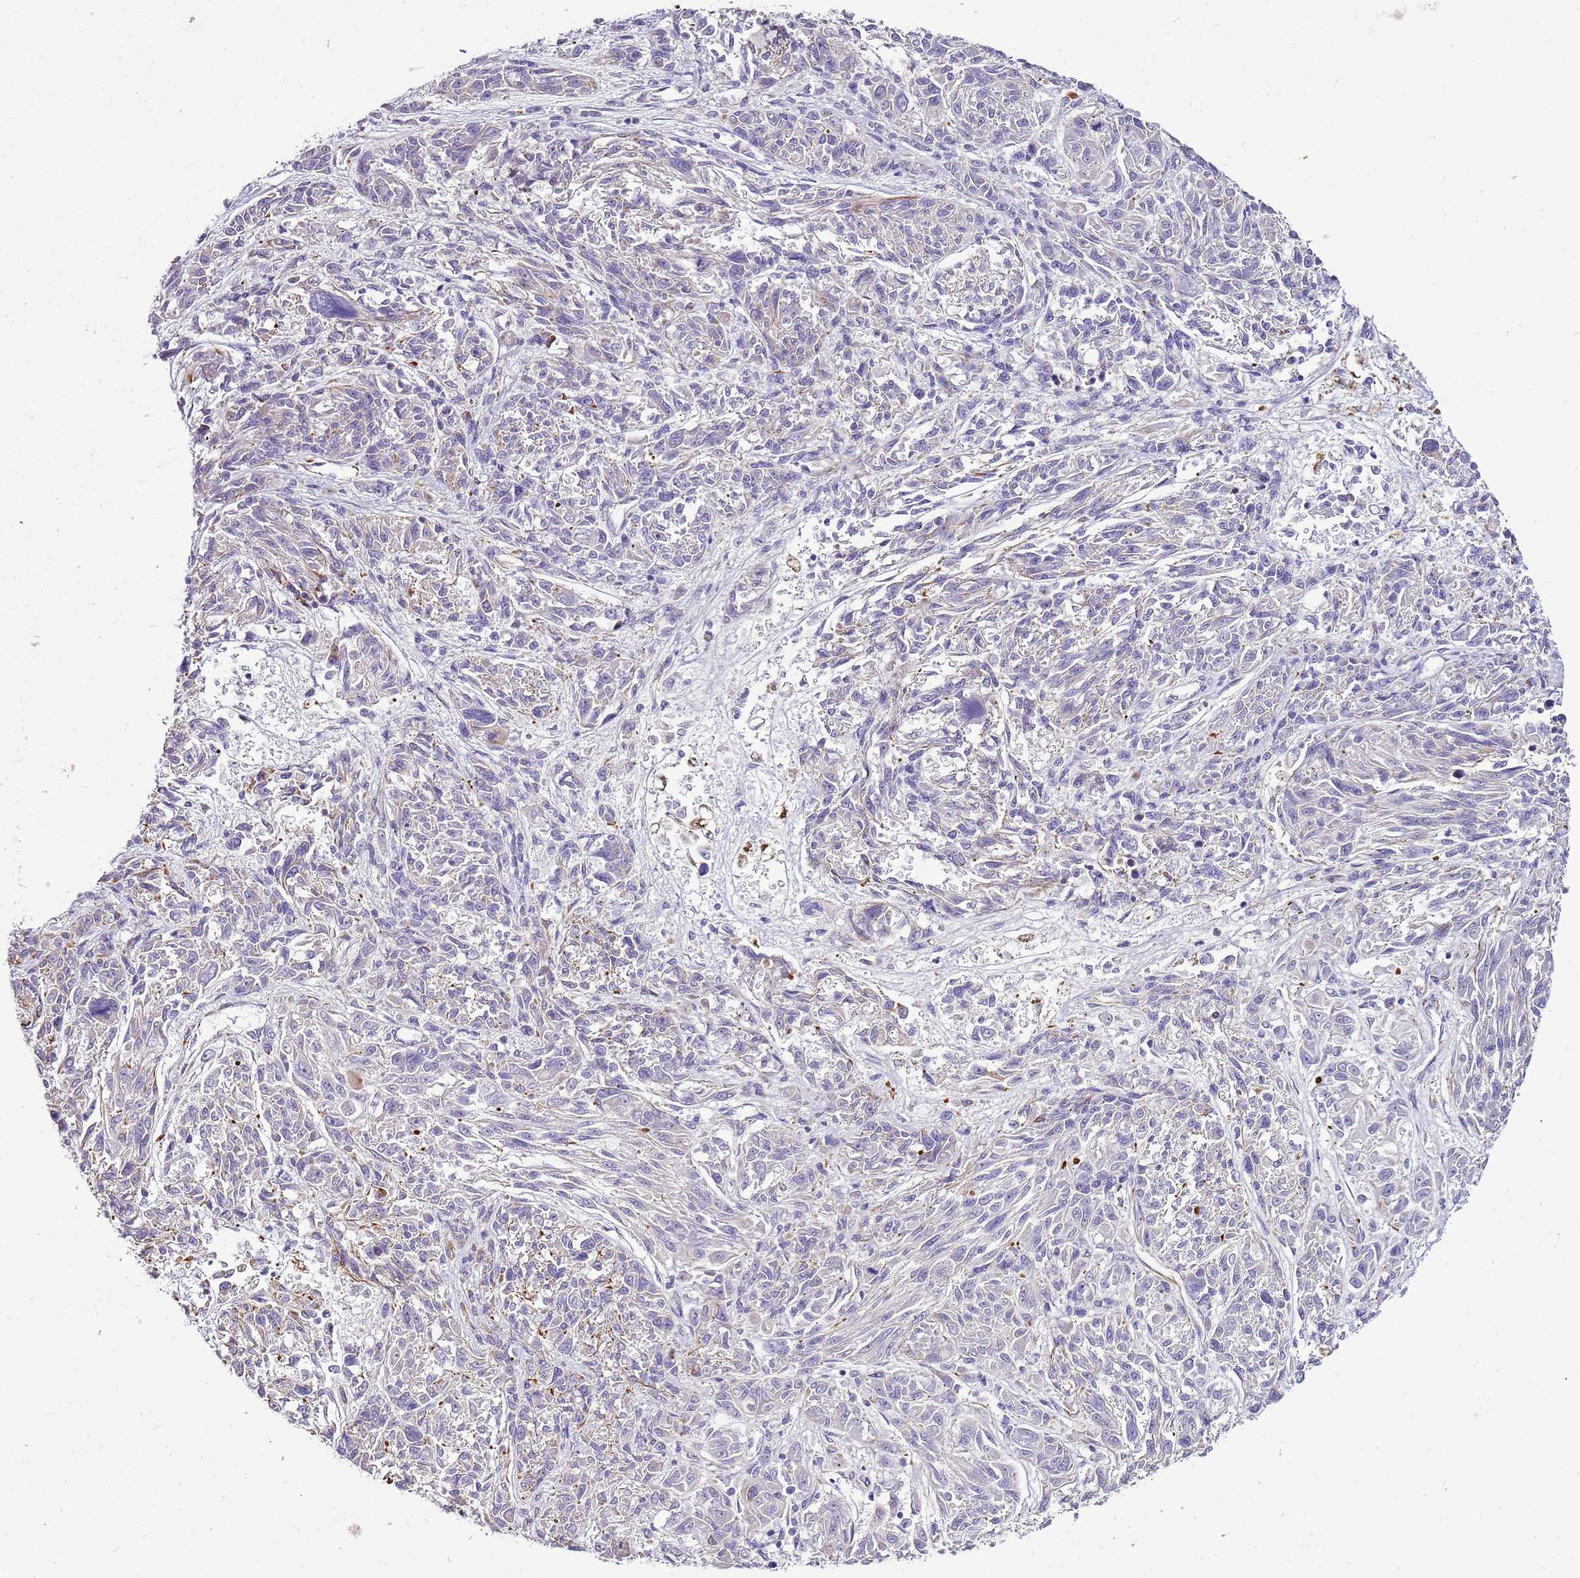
{"staining": {"intensity": "negative", "quantity": "none", "location": "none"}, "tissue": "melanoma", "cell_type": "Tumor cells", "image_type": "cancer", "snomed": [{"axis": "morphology", "description": "Malignant melanoma, NOS"}, {"axis": "topography", "description": "Skin"}], "caption": "Immunohistochemistry micrograph of neoplastic tissue: human melanoma stained with DAB (3,3'-diaminobenzidine) demonstrates no significant protein expression in tumor cells. (DAB (3,3'-diaminobenzidine) immunohistochemistry with hematoxylin counter stain).", "gene": "ZNF786", "patient": {"sex": "male", "age": 53}}